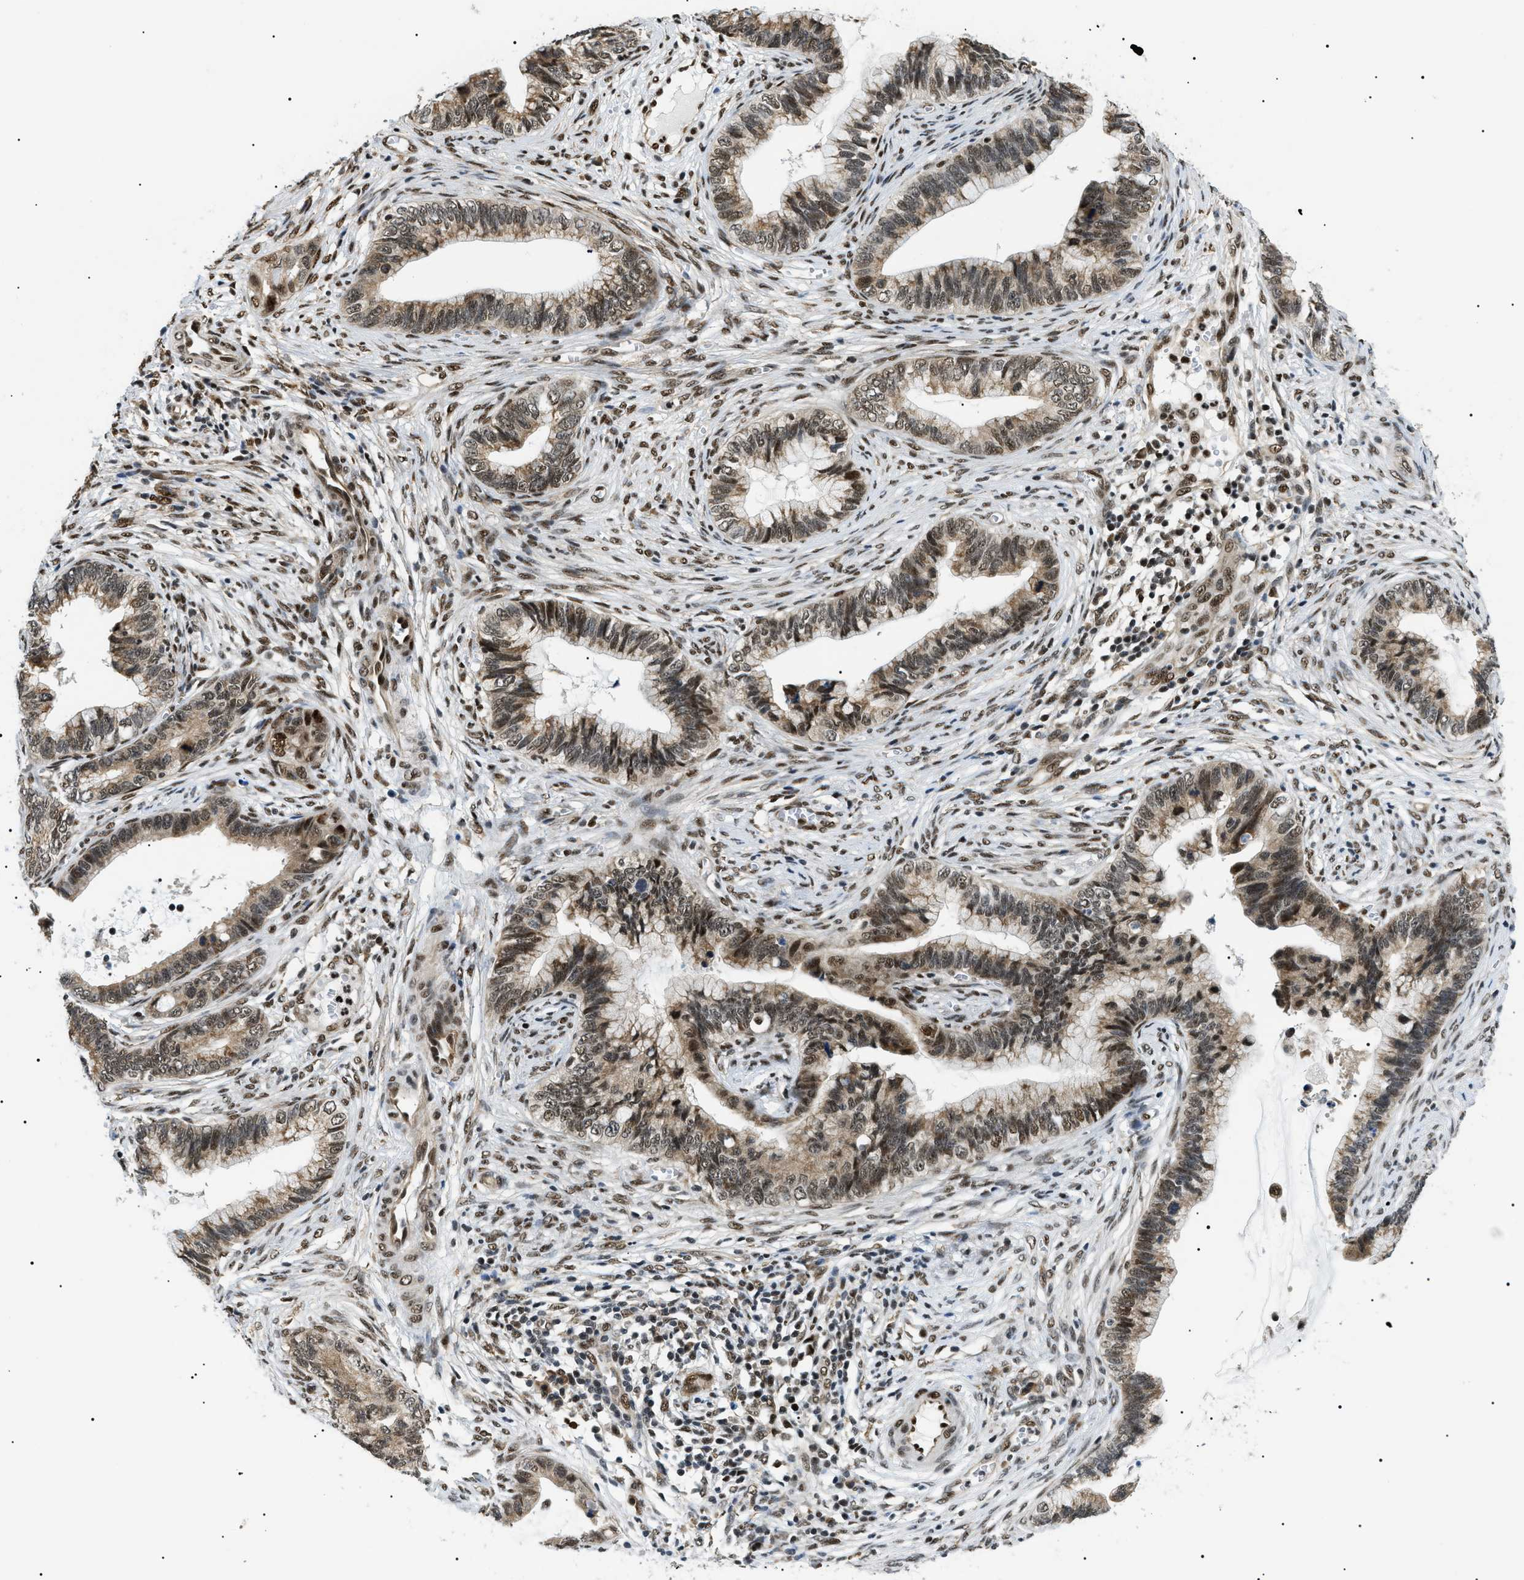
{"staining": {"intensity": "moderate", "quantity": ">75%", "location": "cytoplasmic/membranous,nuclear"}, "tissue": "cervical cancer", "cell_type": "Tumor cells", "image_type": "cancer", "snomed": [{"axis": "morphology", "description": "Adenocarcinoma, NOS"}, {"axis": "topography", "description": "Cervix"}], "caption": "IHC micrograph of neoplastic tissue: cervical cancer (adenocarcinoma) stained using immunohistochemistry reveals medium levels of moderate protein expression localized specifically in the cytoplasmic/membranous and nuclear of tumor cells, appearing as a cytoplasmic/membranous and nuclear brown color.", "gene": "CWC25", "patient": {"sex": "female", "age": 44}}